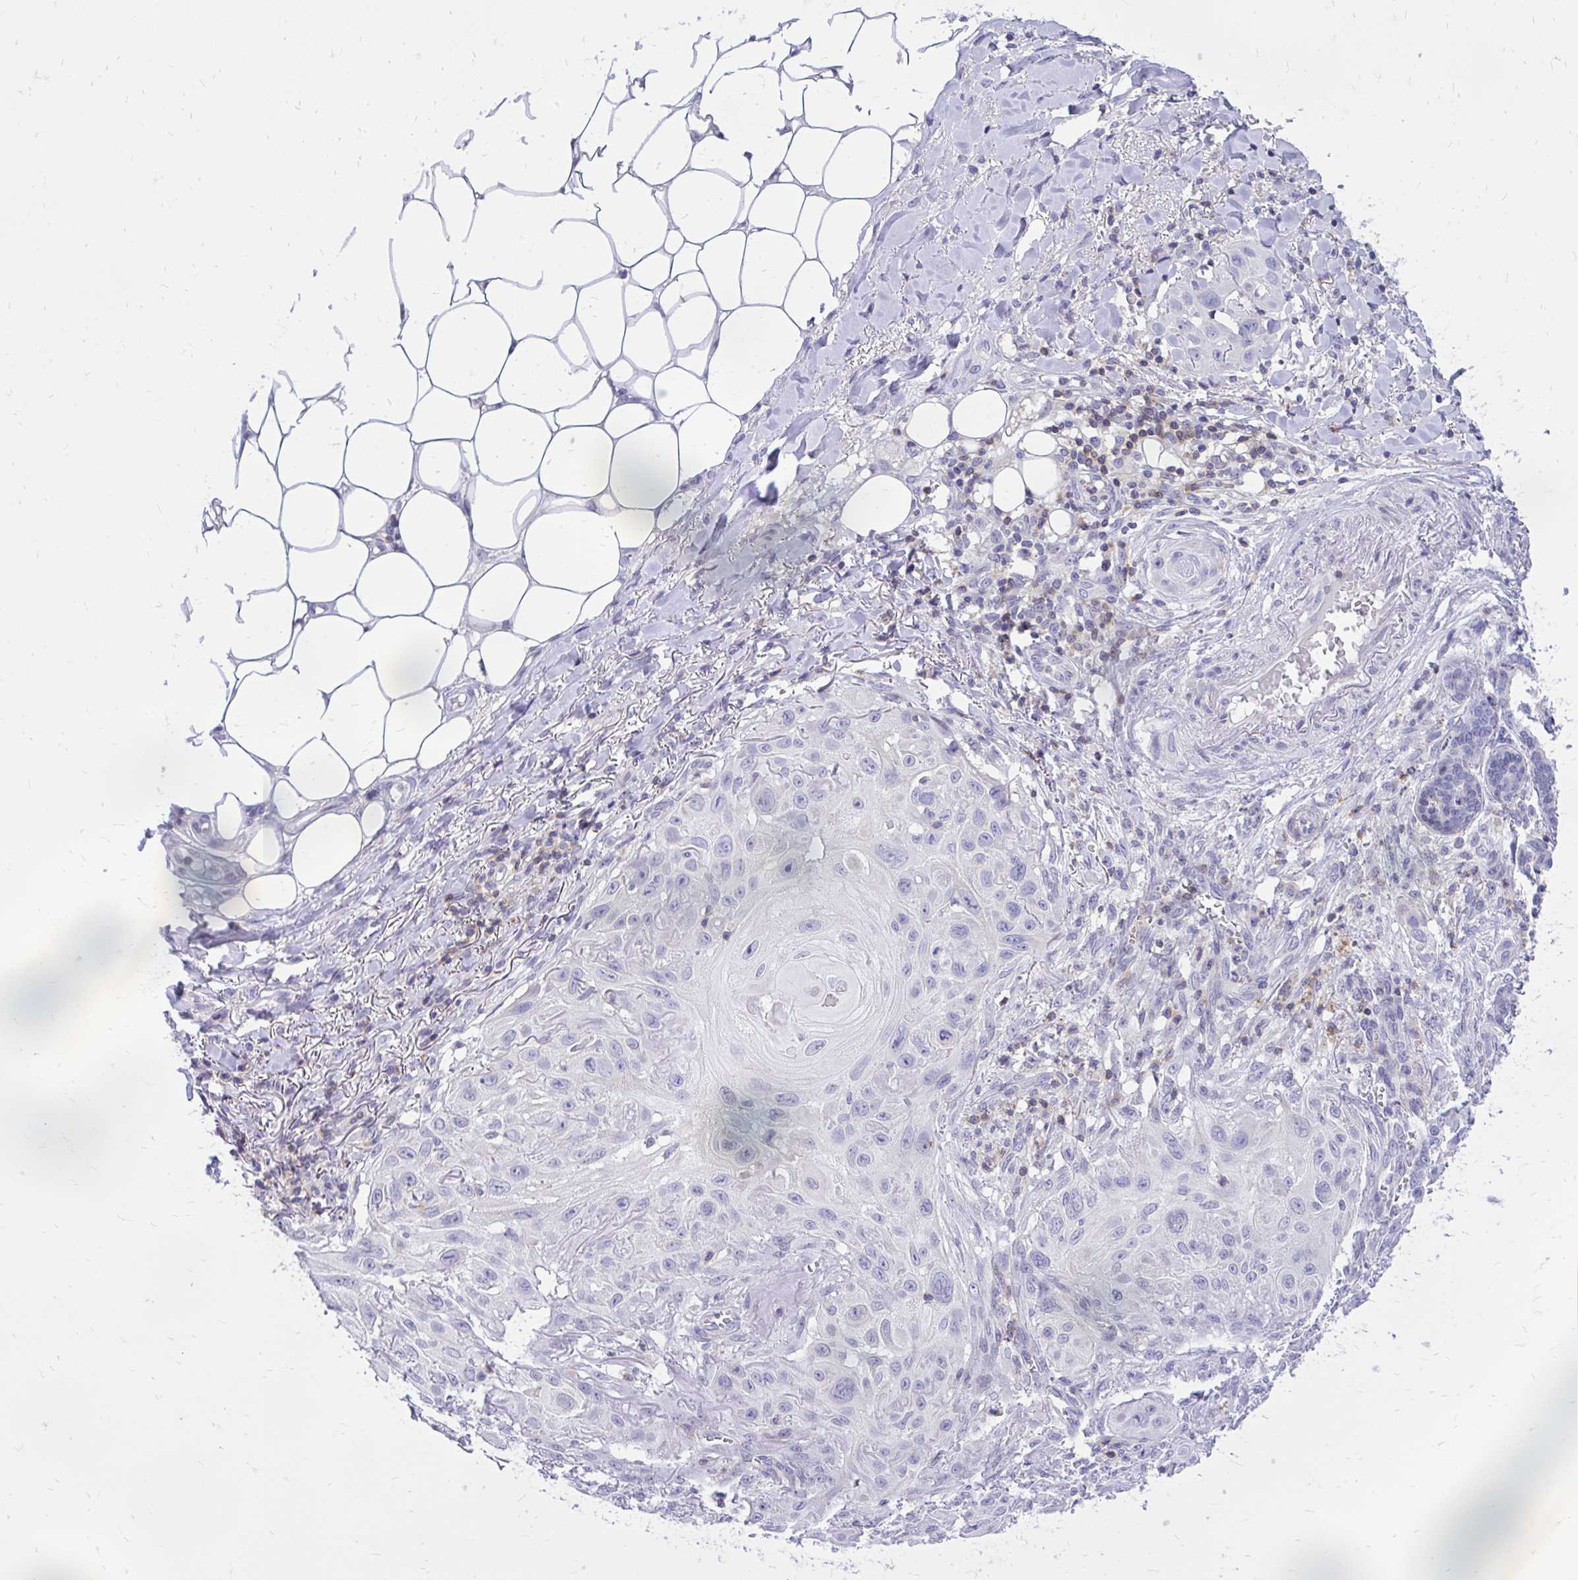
{"staining": {"intensity": "negative", "quantity": "none", "location": "none"}, "tissue": "skin cancer", "cell_type": "Tumor cells", "image_type": "cancer", "snomed": [{"axis": "morphology", "description": "Squamous cell carcinoma, NOS"}, {"axis": "topography", "description": "Skin"}], "caption": "There is no significant positivity in tumor cells of squamous cell carcinoma (skin). (Stains: DAB (3,3'-diaminobenzidine) IHC with hematoxylin counter stain, Microscopy: brightfield microscopy at high magnification).", "gene": "CXCL8", "patient": {"sex": "female", "age": 91}}